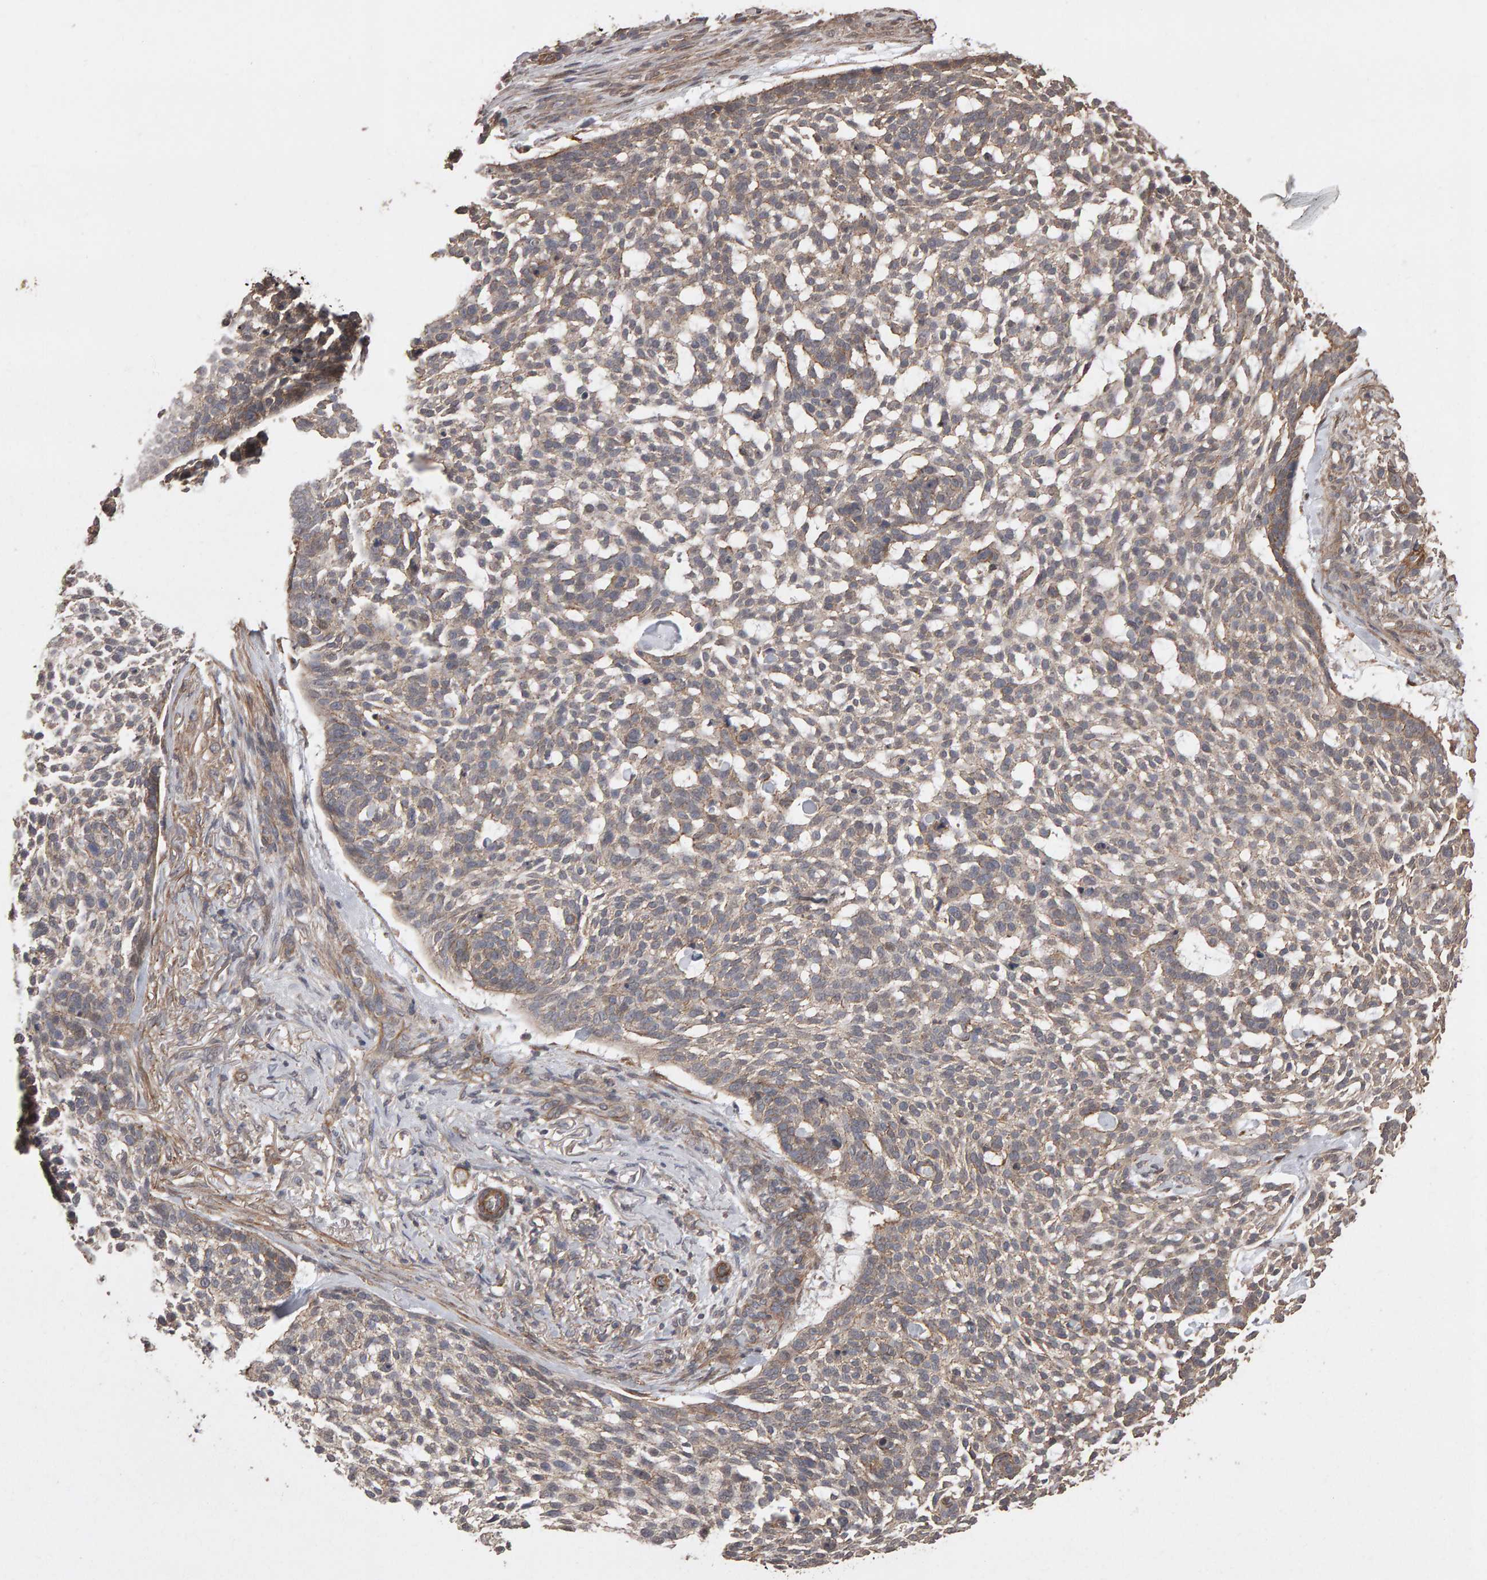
{"staining": {"intensity": "weak", "quantity": ">75%", "location": "cytoplasmic/membranous"}, "tissue": "skin cancer", "cell_type": "Tumor cells", "image_type": "cancer", "snomed": [{"axis": "morphology", "description": "Basal cell carcinoma"}, {"axis": "topography", "description": "Skin"}], "caption": "Tumor cells demonstrate low levels of weak cytoplasmic/membranous expression in about >75% of cells in skin cancer. The staining is performed using DAB (3,3'-diaminobenzidine) brown chromogen to label protein expression. The nuclei are counter-stained blue using hematoxylin.", "gene": "SCRIB", "patient": {"sex": "female", "age": 64}}